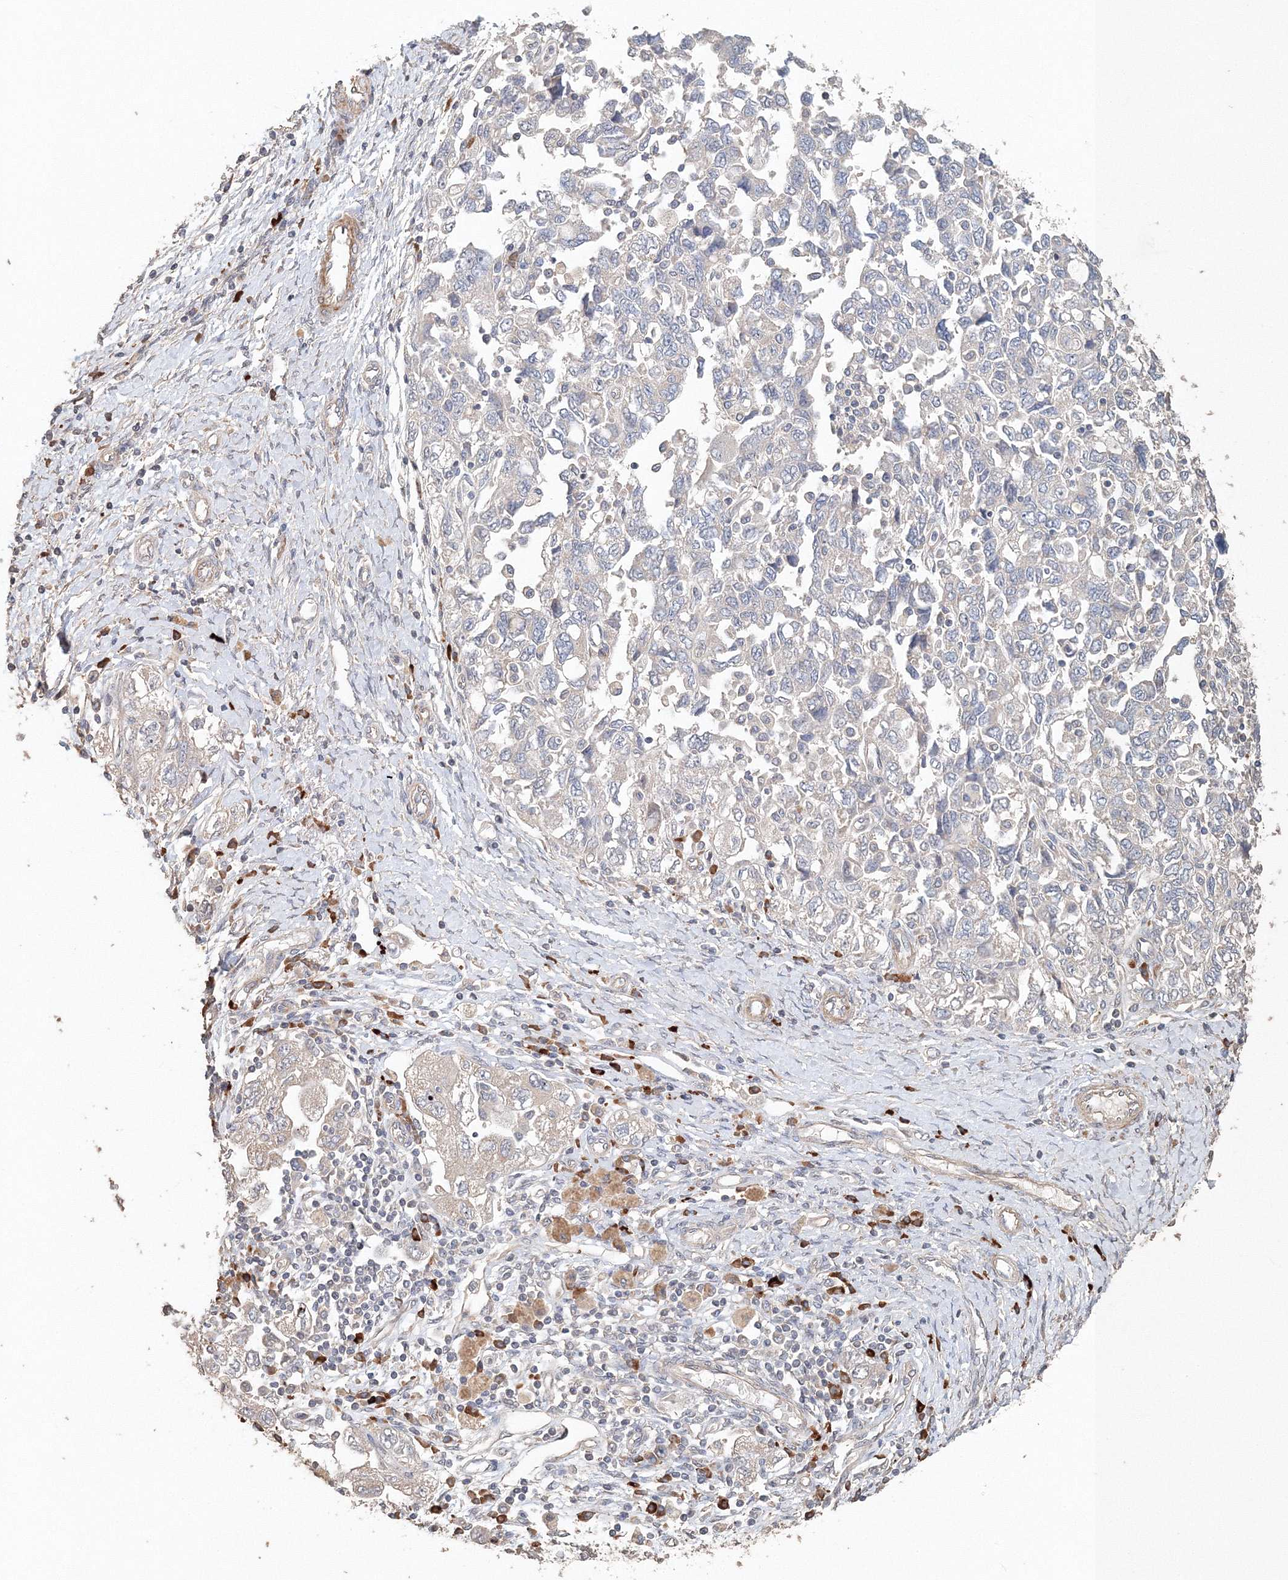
{"staining": {"intensity": "weak", "quantity": "<25%", "location": "cytoplasmic/membranous"}, "tissue": "ovarian cancer", "cell_type": "Tumor cells", "image_type": "cancer", "snomed": [{"axis": "morphology", "description": "Carcinoma, NOS"}, {"axis": "morphology", "description": "Cystadenocarcinoma, serous, NOS"}, {"axis": "topography", "description": "Ovary"}], "caption": "Ovarian cancer stained for a protein using immunohistochemistry demonstrates no expression tumor cells.", "gene": "NALF2", "patient": {"sex": "female", "age": 69}}